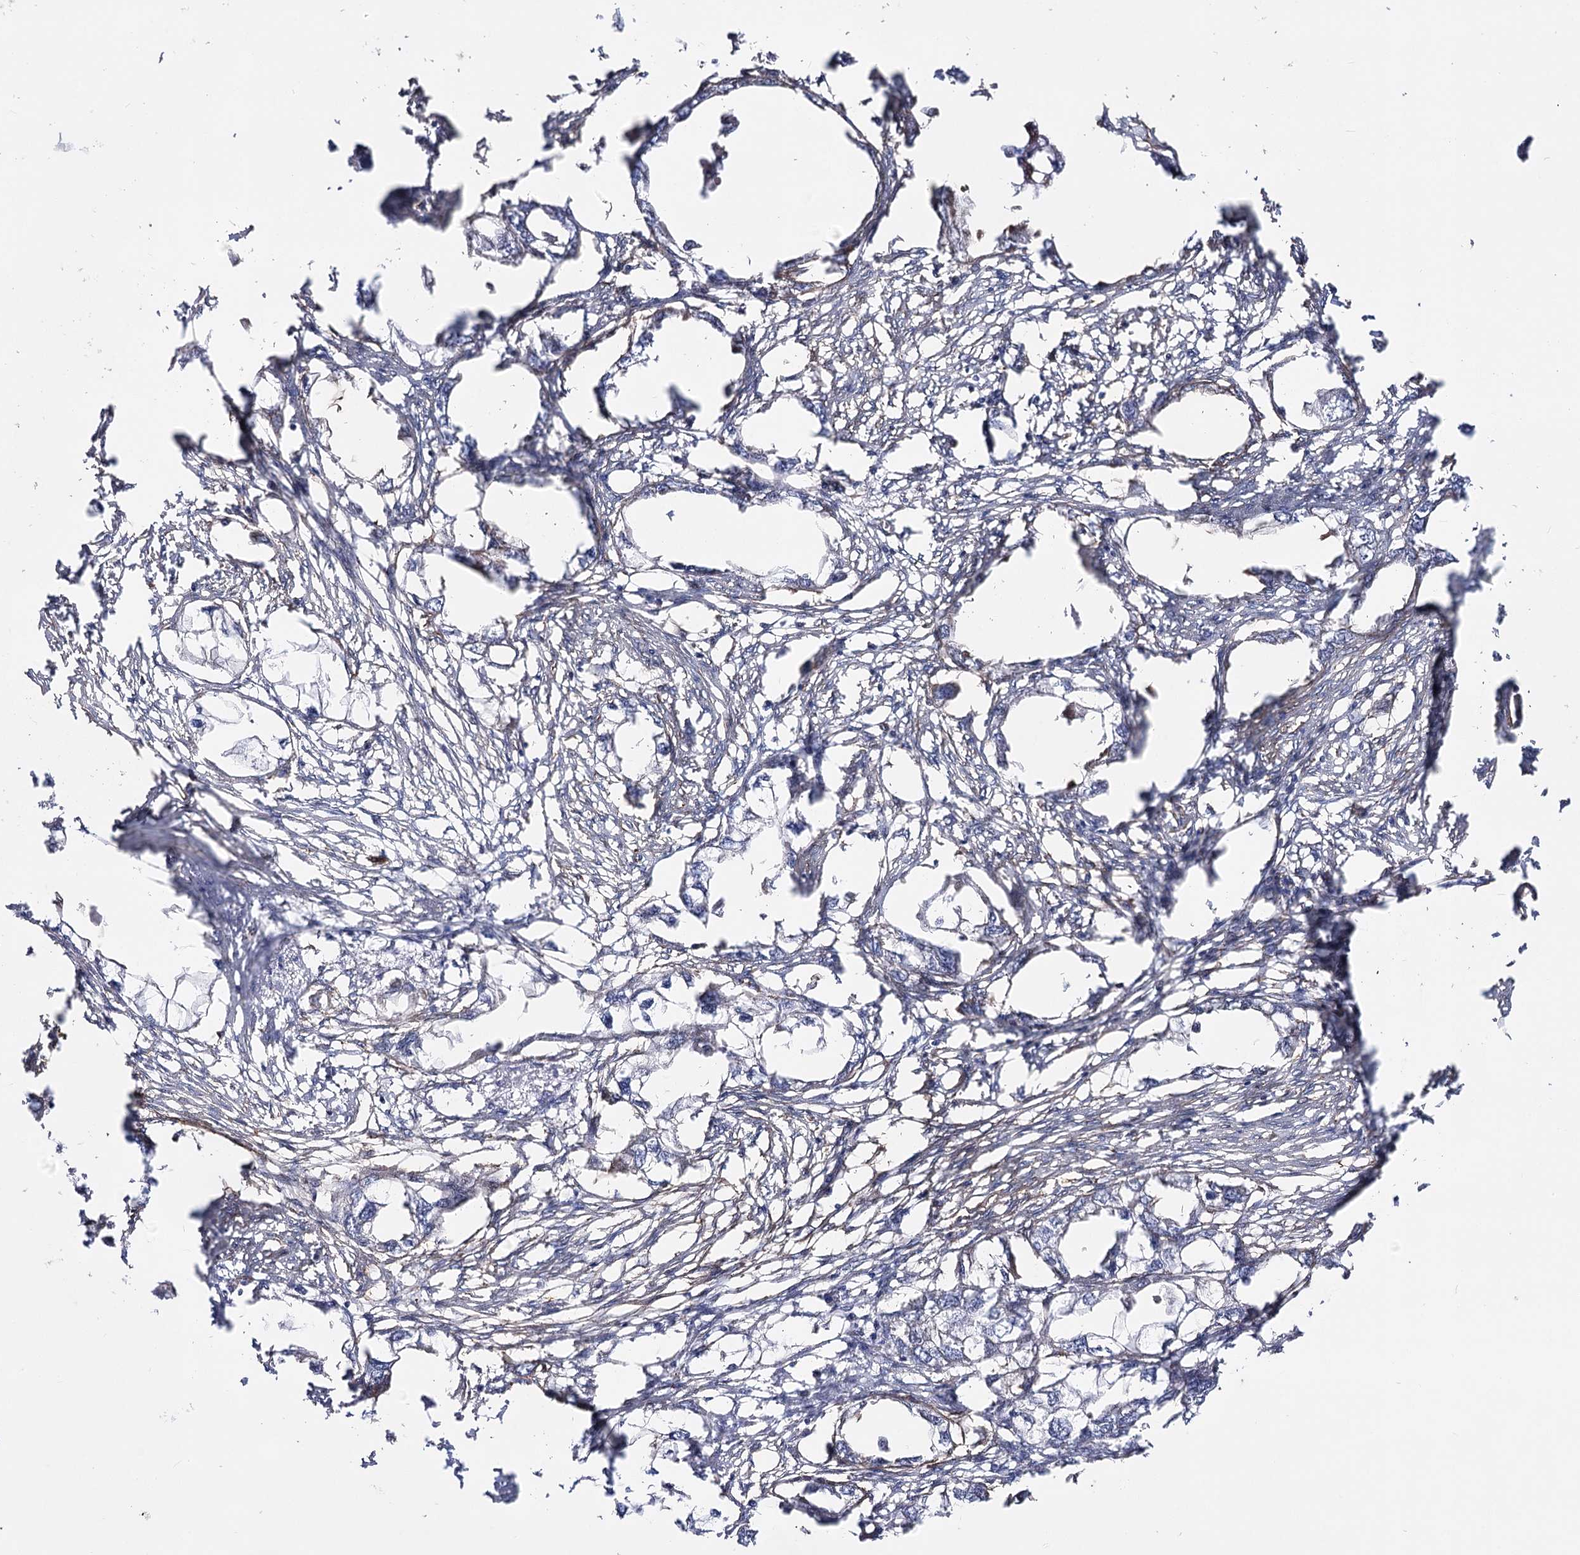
{"staining": {"intensity": "negative", "quantity": "none", "location": "none"}, "tissue": "endometrial cancer", "cell_type": "Tumor cells", "image_type": "cancer", "snomed": [{"axis": "morphology", "description": "Adenocarcinoma, NOS"}, {"axis": "morphology", "description": "Adenocarcinoma, metastatic, NOS"}, {"axis": "topography", "description": "Adipose tissue"}, {"axis": "topography", "description": "Endometrium"}], "caption": "DAB (3,3'-diaminobenzidine) immunohistochemical staining of human endometrial cancer displays no significant positivity in tumor cells. (DAB (3,3'-diaminobenzidine) immunohistochemistry (IHC), high magnification).", "gene": "ARHGAP20", "patient": {"sex": "female", "age": 67}}